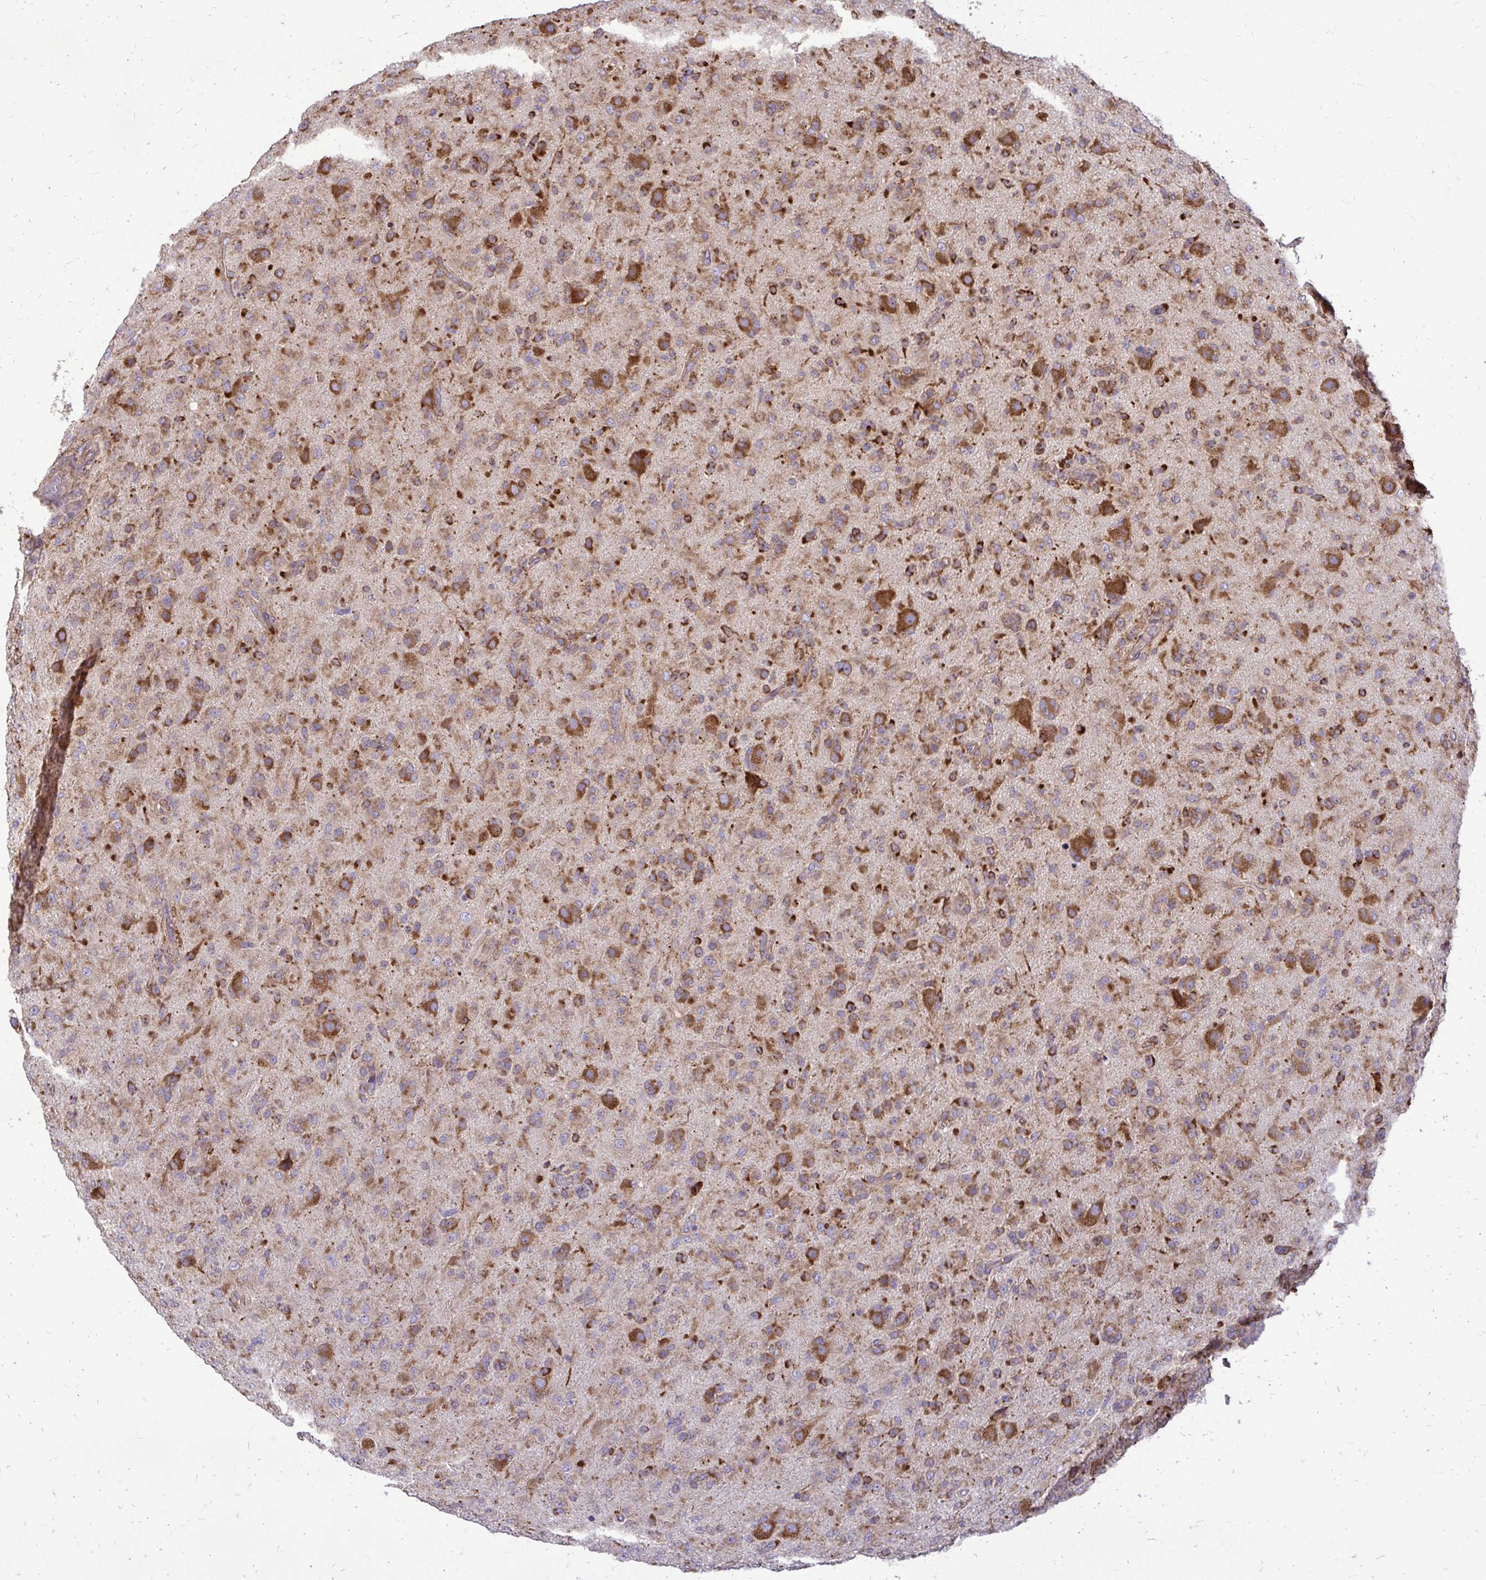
{"staining": {"intensity": "moderate", "quantity": ">75%", "location": "cytoplasmic/membranous"}, "tissue": "glioma", "cell_type": "Tumor cells", "image_type": "cancer", "snomed": [{"axis": "morphology", "description": "Glioma, malignant, Low grade"}, {"axis": "topography", "description": "Brain"}], "caption": "Low-grade glioma (malignant) tissue exhibits moderate cytoplasmic/membranous expression in approximately >75% of tumor cells", "gene": "FMR1", "patient": {"sex": "male", "age": 65}}